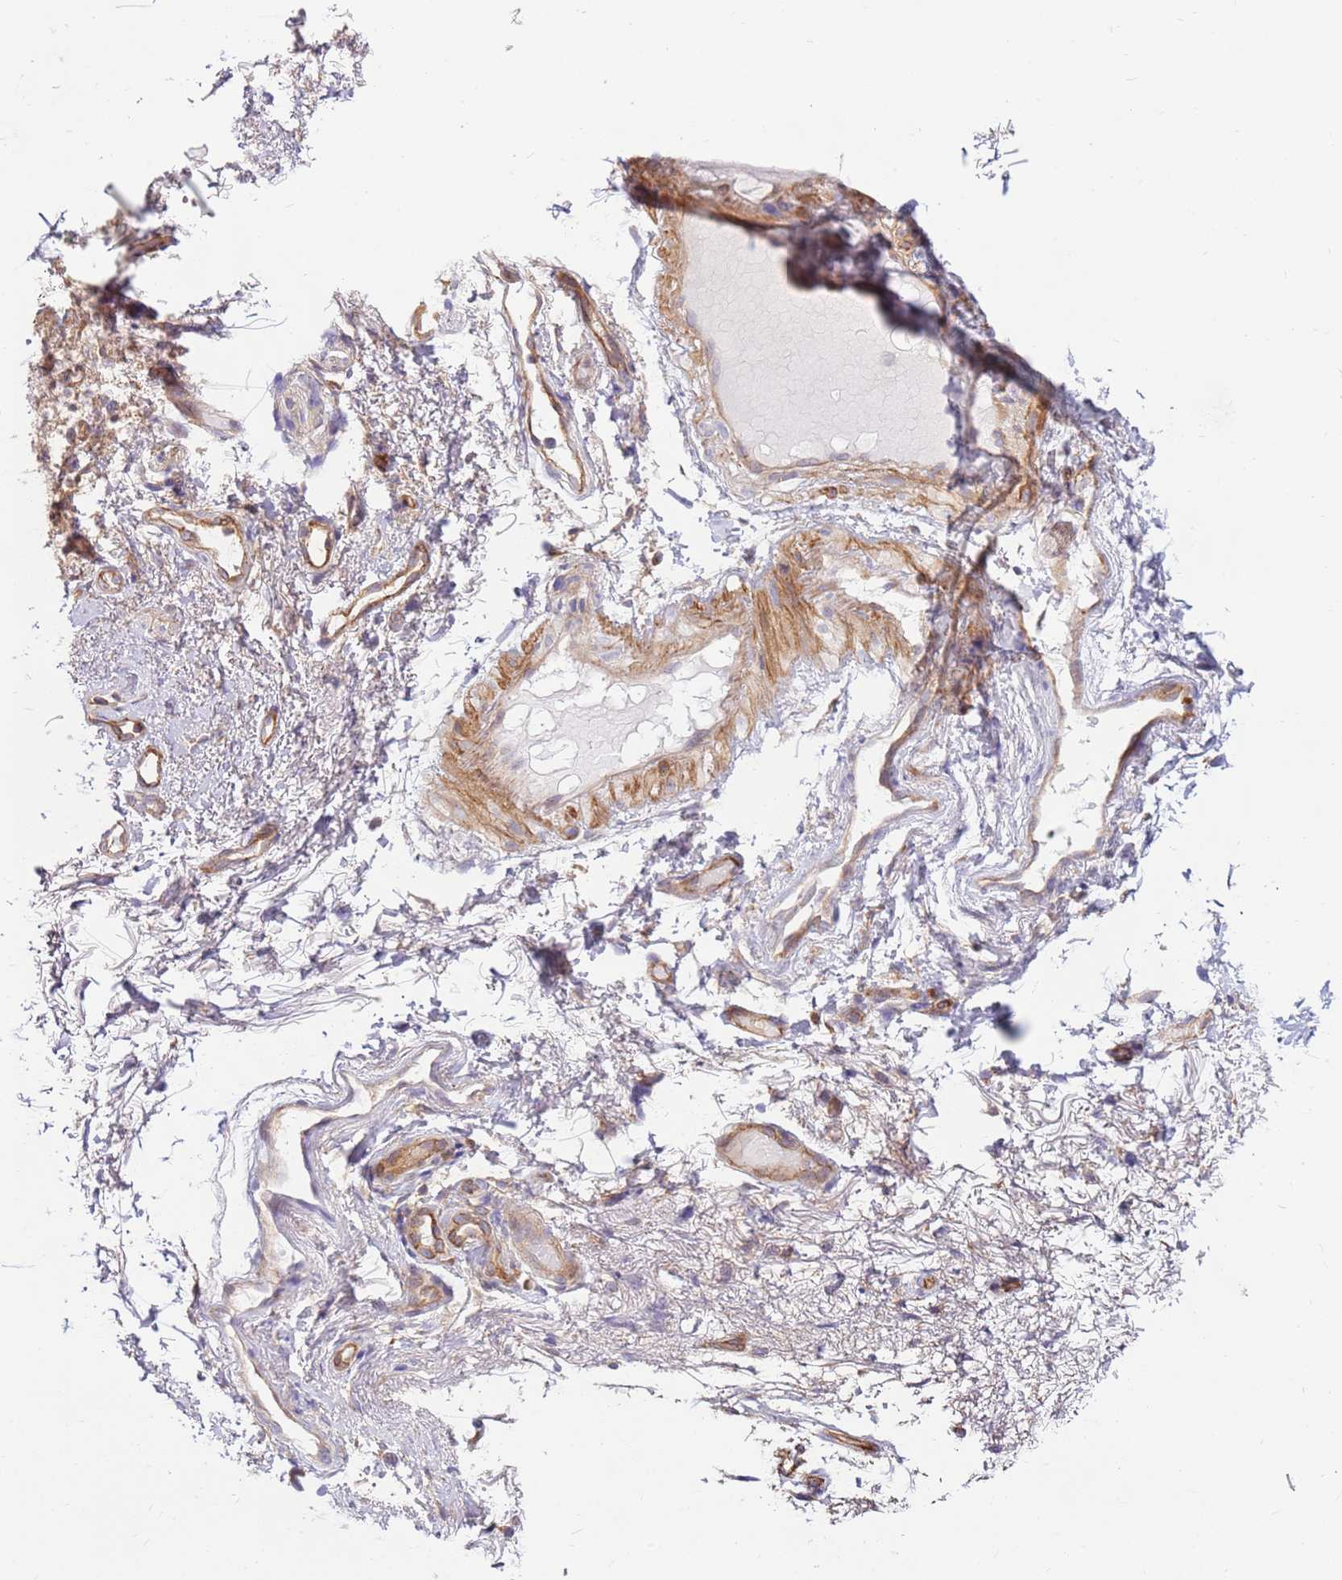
{"staining": {"intensity": "weak", "quantity": "25%-75%", "location": "cytoplasmic/membranous"}, "tissue": "adipose tissue", "cell_type": "Adipocytes", "image_type": "normal", "snomed": [{"axis": "morphology", "description": "Normal tissue, NOS"}, {"axis": "morphology", "description": "Basal cell carcinoma"}, {"axis": "topography", "description": "Cartilage tissue"}, {"axis": "topography", "description": "Nasopharynx"}, {"axis": "topography", "description": "Oral tissue"}], "caption": "Immunohistochemistry photomicrograph of unremarkable adipose tissue: adipose tissue stained using immunohistochemistry demonstrates low levels of weak protein expression localized specifically in the cytoplasmic/membranous of adipocytes, appearing as a cytoplasmic/membranous brown color.", "gene": "DDX19B", "patient": {"sex": "female", "age": 77}}